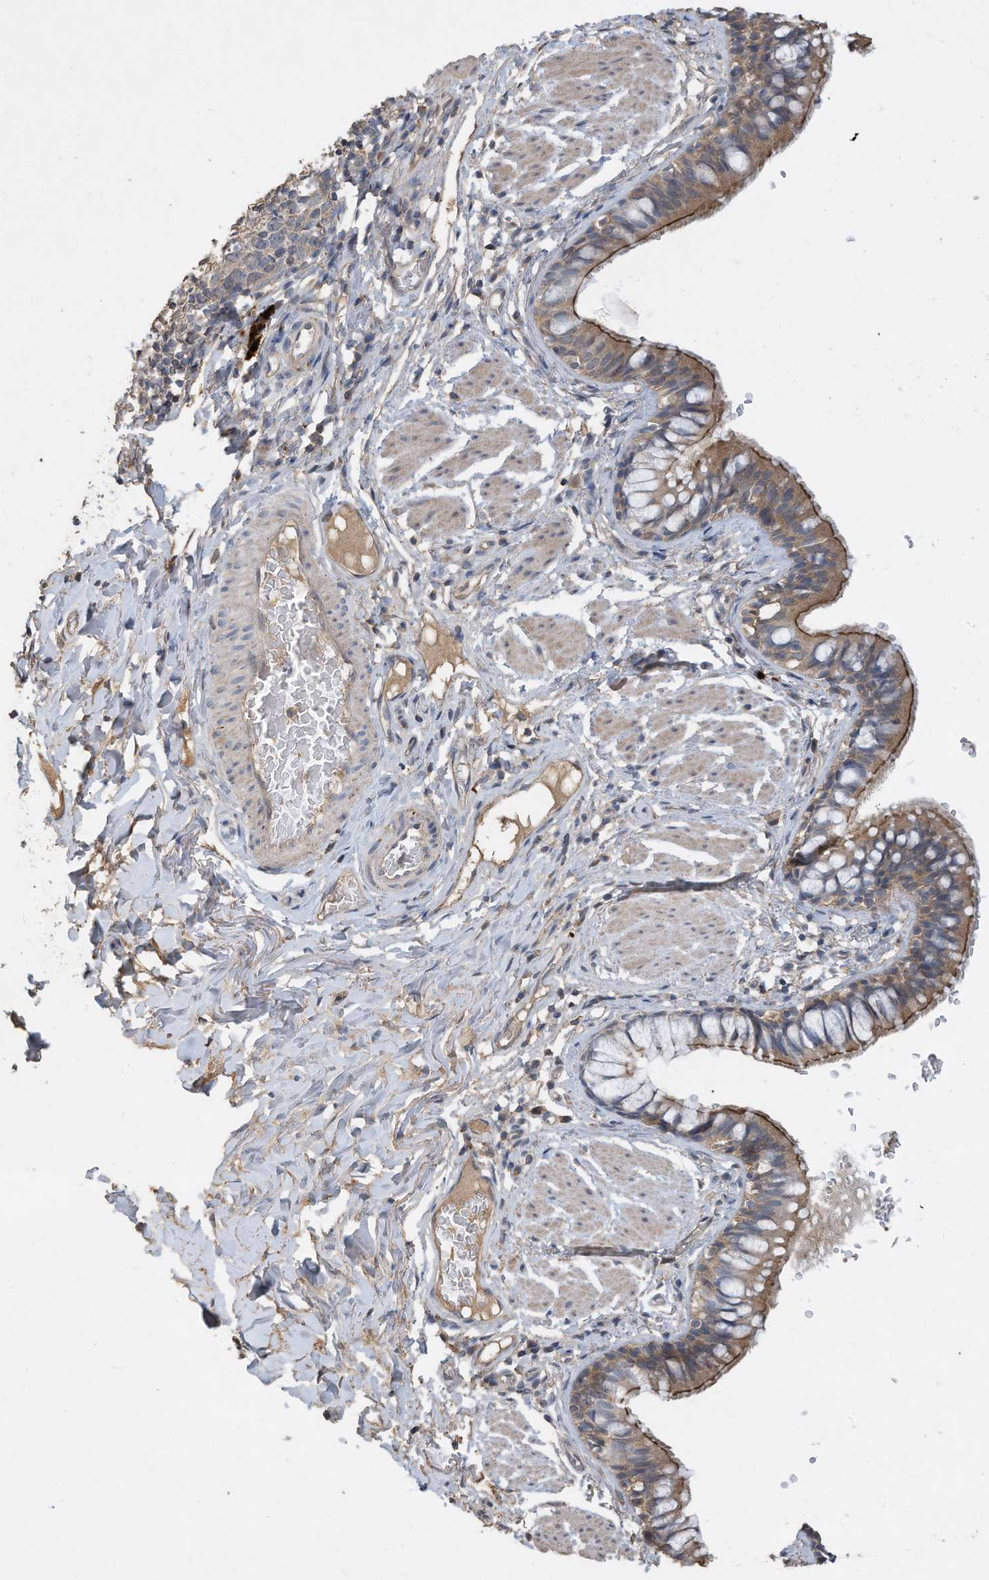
{"staining": {"intensity": "moderate", "quantity": ">75%", "location": "cytoplasmic/membranous"}, "tissue": "bronchus", "cell_type": "Respiratory epithelial cells", "image_type": "normal", "snomed": [{"axis": "morphology", "description": "Normal tissue, NOS"}, {"axis": "topography", "description": "Cartilage tissue"}, {"axis": "topography", "description": "Bronchus"}], "caption": "Normal bronchus shows moderate cytoplasmic/membranous expression in about >75% of respiratory epithelial cells, visualized by immunohistochemistry.", "gene": "CAPN13", "patient": {"sex": "female", "age": 36}}